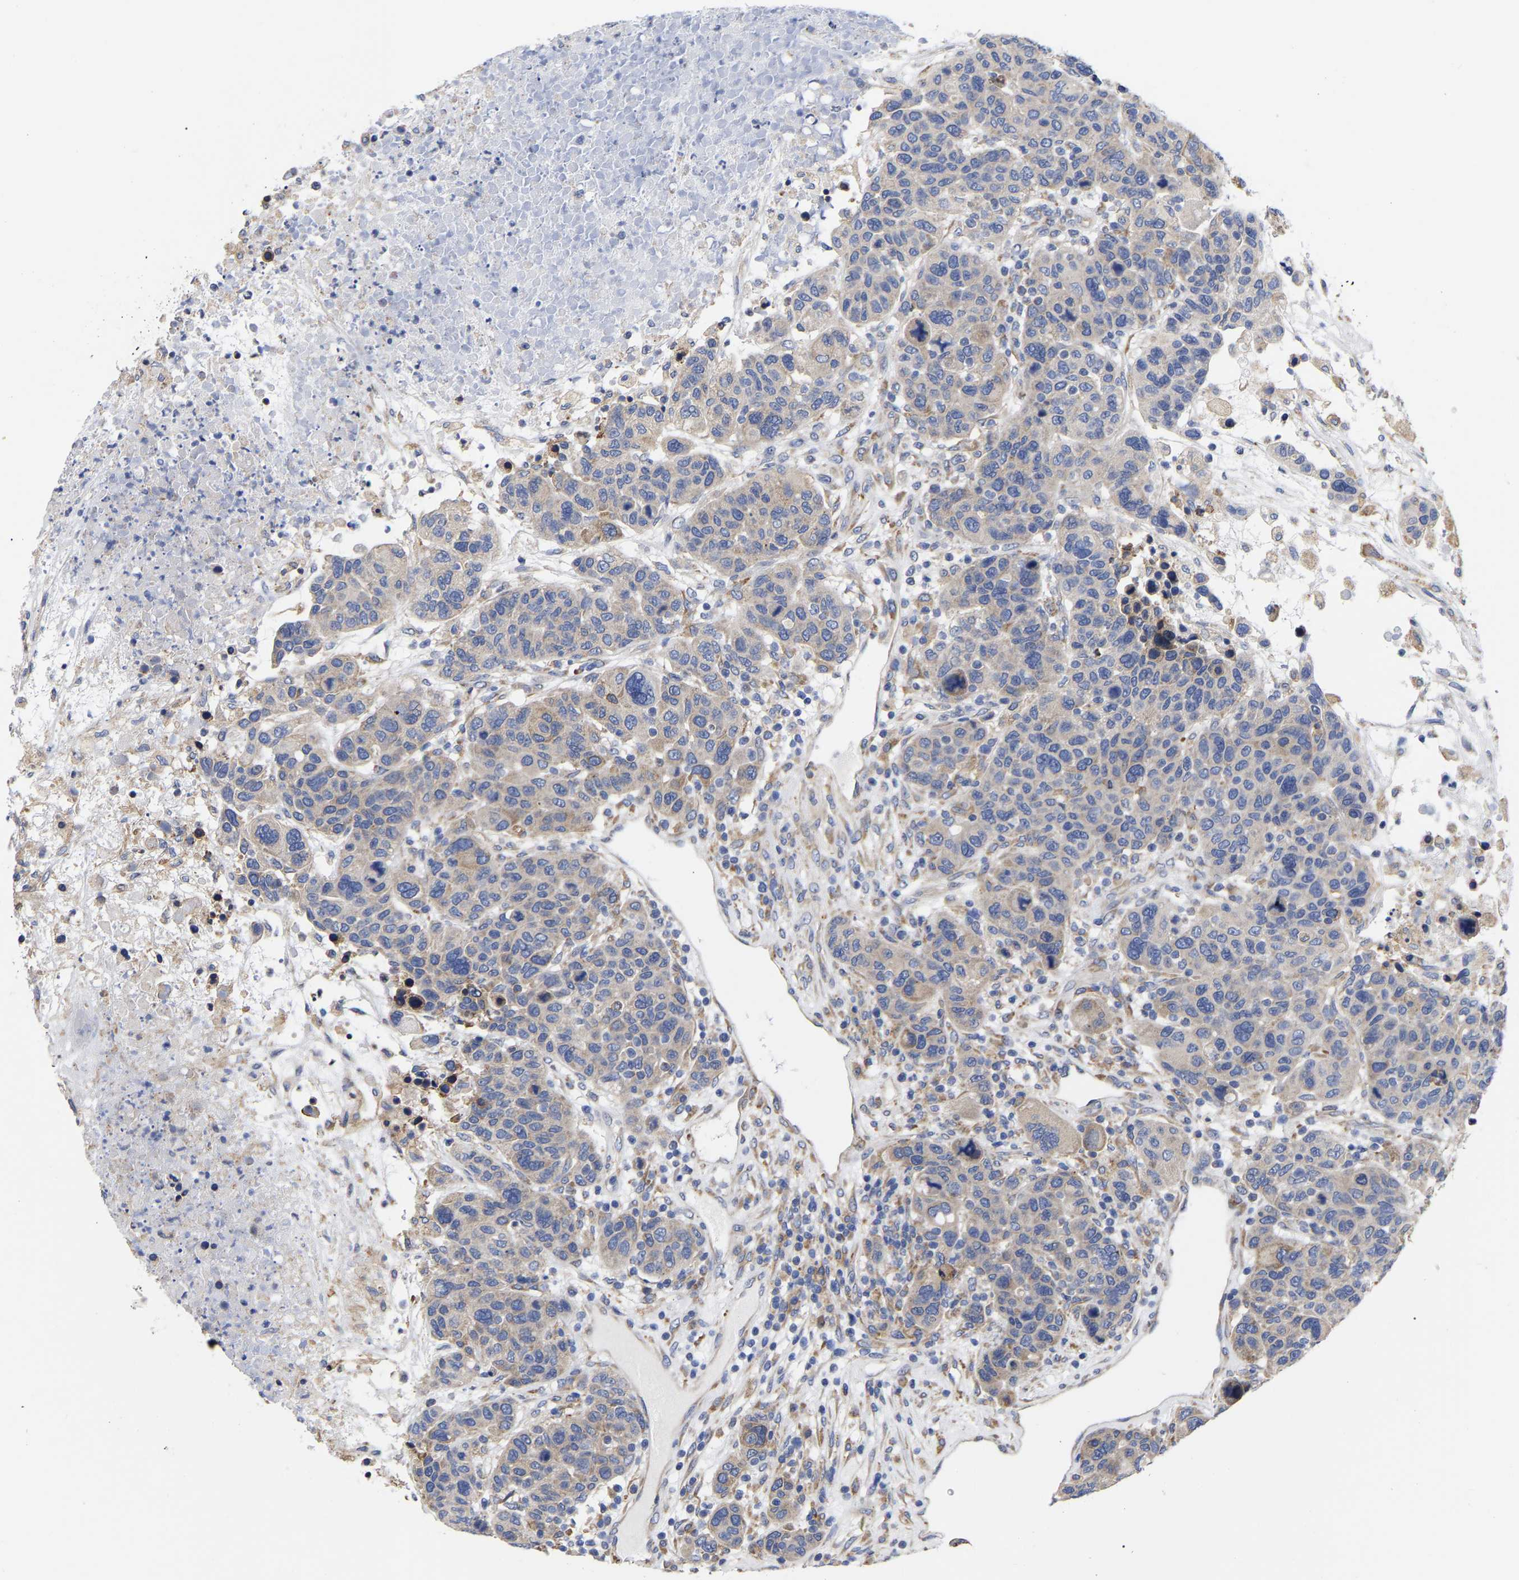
{"staining": {"intensity": "weak", "quantity": "<25%", "location": "cytoplasmic/membranous"}, "tissue": "breast cancer", "cell_type": "Tumor cells", "image_type": "cancer", "snomed": [{"axis": "morphology", "description": "Duct carcinoma"}, {"axis": "topography", "description": "Breast"}], "caption": "High magnification brightfield microscopy of breast cancer (infiltrating ductal carcinoma) stained with DAB (brown) and counterstained with hematoxylin (blue): tumor cells show no significant positivity.", "gene": "CFAP298", "patient": {"sex": "female", "age": 37}}